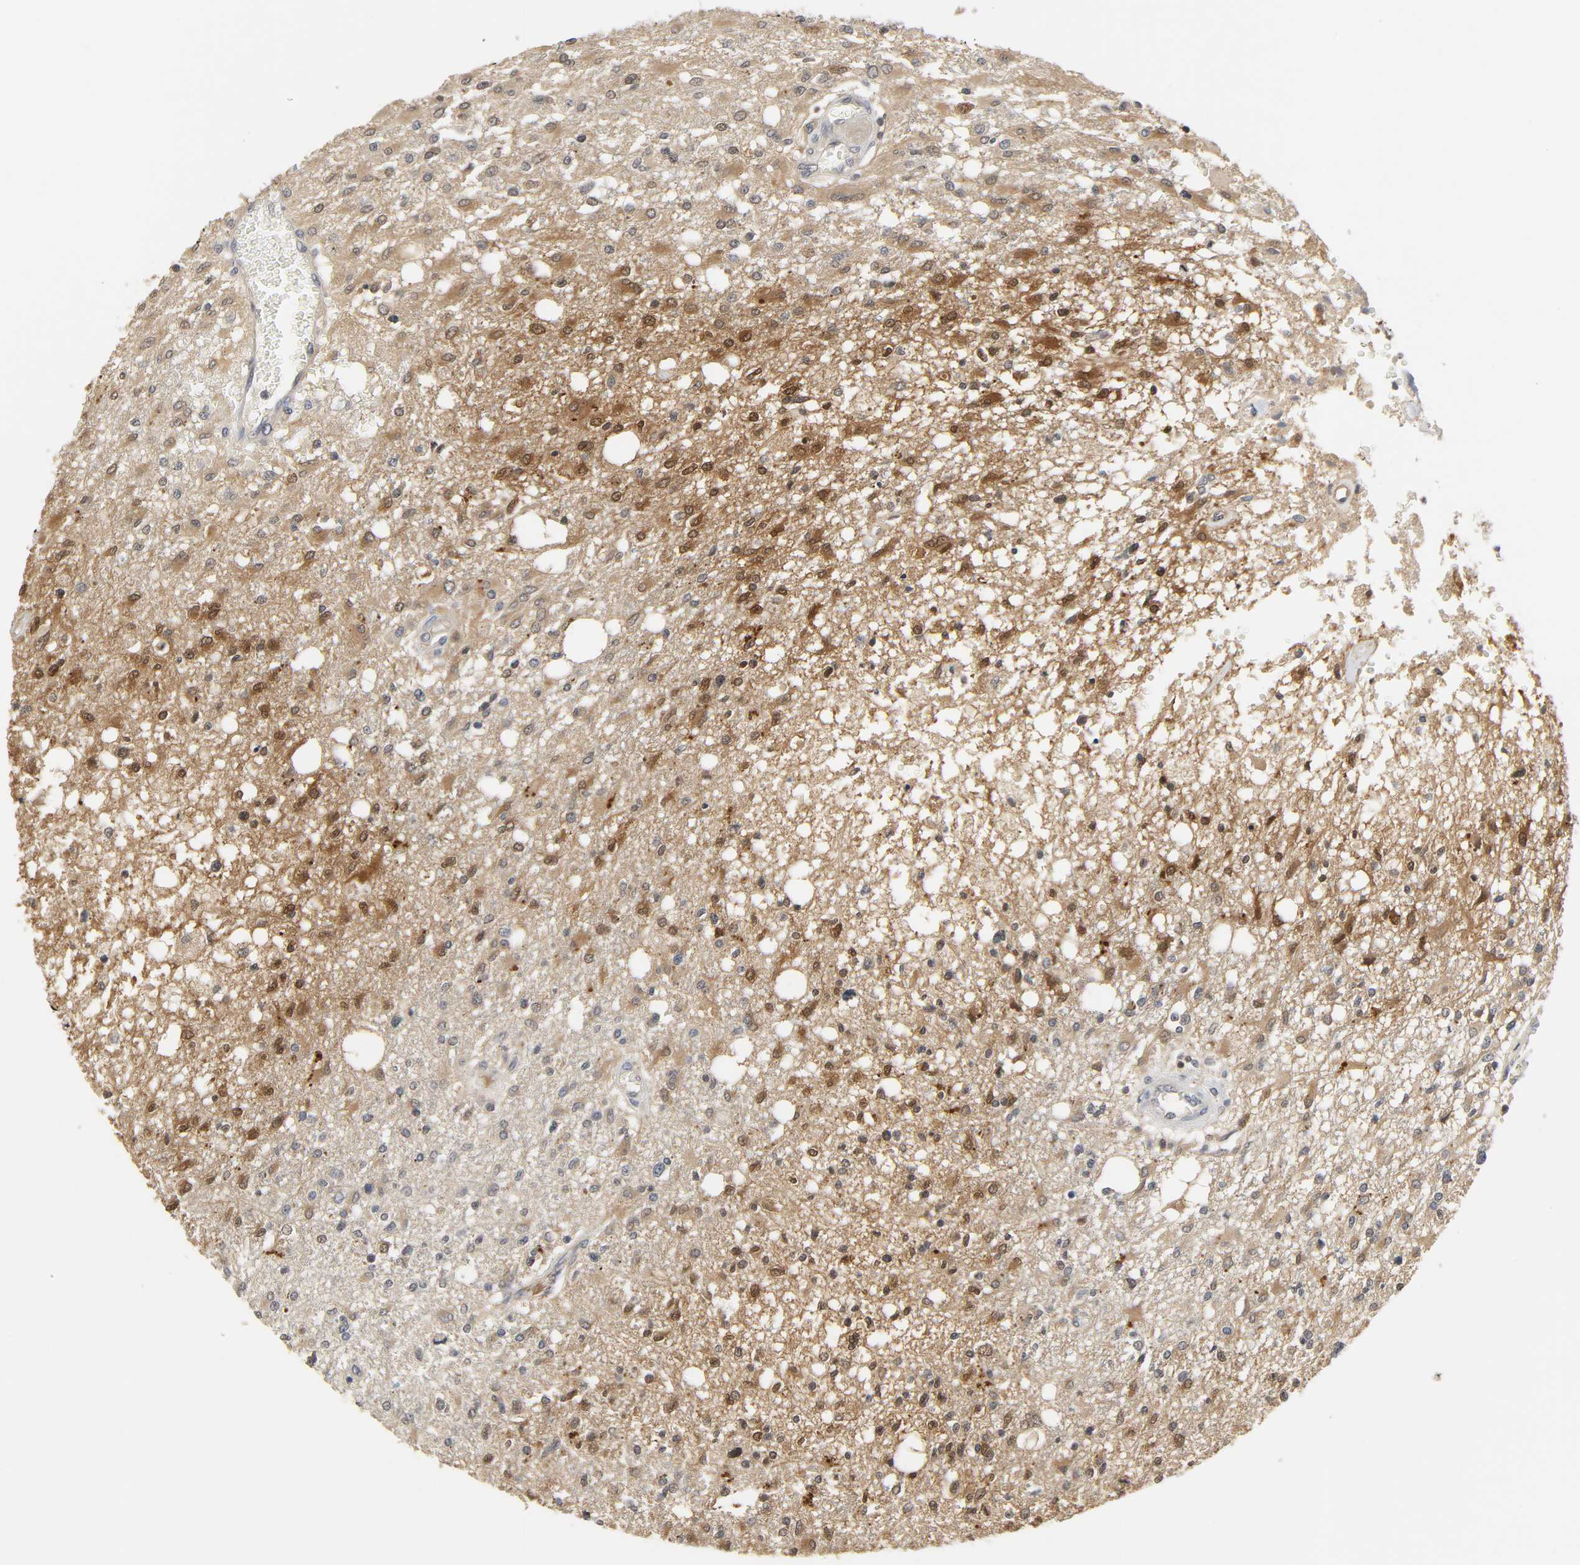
{"staining": {"intensity": "strong", "quantity": "25%-75%", "location": "cytoplasmic/membranous,nuclear"}, "tissue": "glioma", "cell_type": "Tumor cells", "image_type": "cancer", "snomed": [{"axis": "morphology", "description": "Glioma, malignant, High grade"}, {"axis": "topography", "description": "Cerebral cortex"}], "caption": "This histopathology image exhibits immunohistochemistry (IHC) staining of glioma, with high strong cytoplasmic/membranous and nuclear positivity in about 25%-75% of tumor cells.", "gene": "MIF", "patient": {"sex": "male", "age": 76}}